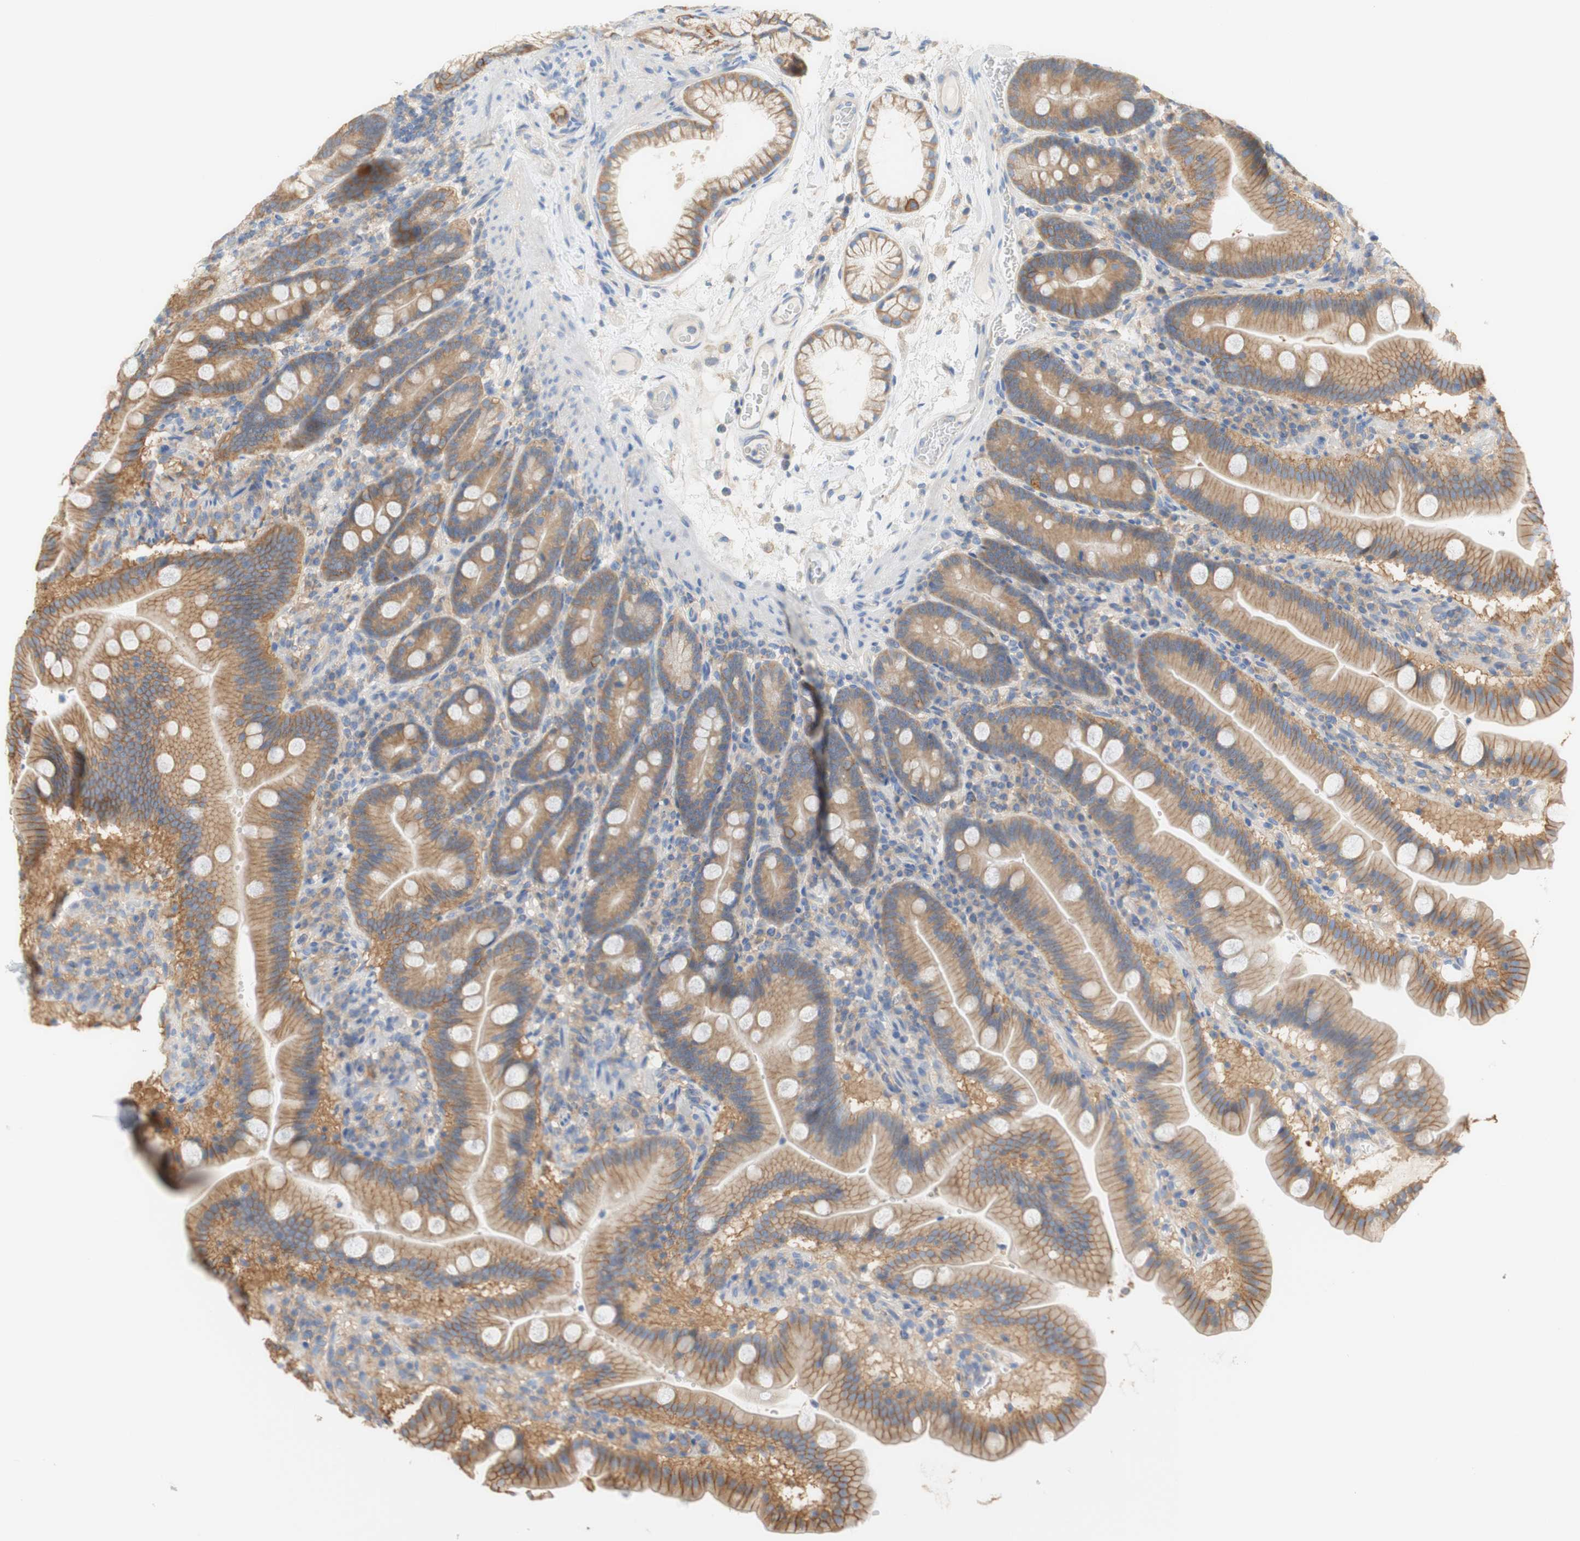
{"staining": {"intensity": "moderate", "quantity": ">75%", "location": "cytoplasmic/membranous"}, "tissue": "duodenum", "cell_type": "Glandular cells", "image_type": "normal", "snomed": [{"axis": "morphology", "description": "Normal tissue, NOS"}, {"axis": "topography", "description": "Duodenum"}], "caption": "DAB immunohistochemical staining of normal duodenum displays moderate cytoplasmic/membranous protein staining in approximately >75% of glandular cells.", "gene": "ATP2B1", "patient": {"sex": "male", "age": 54}}